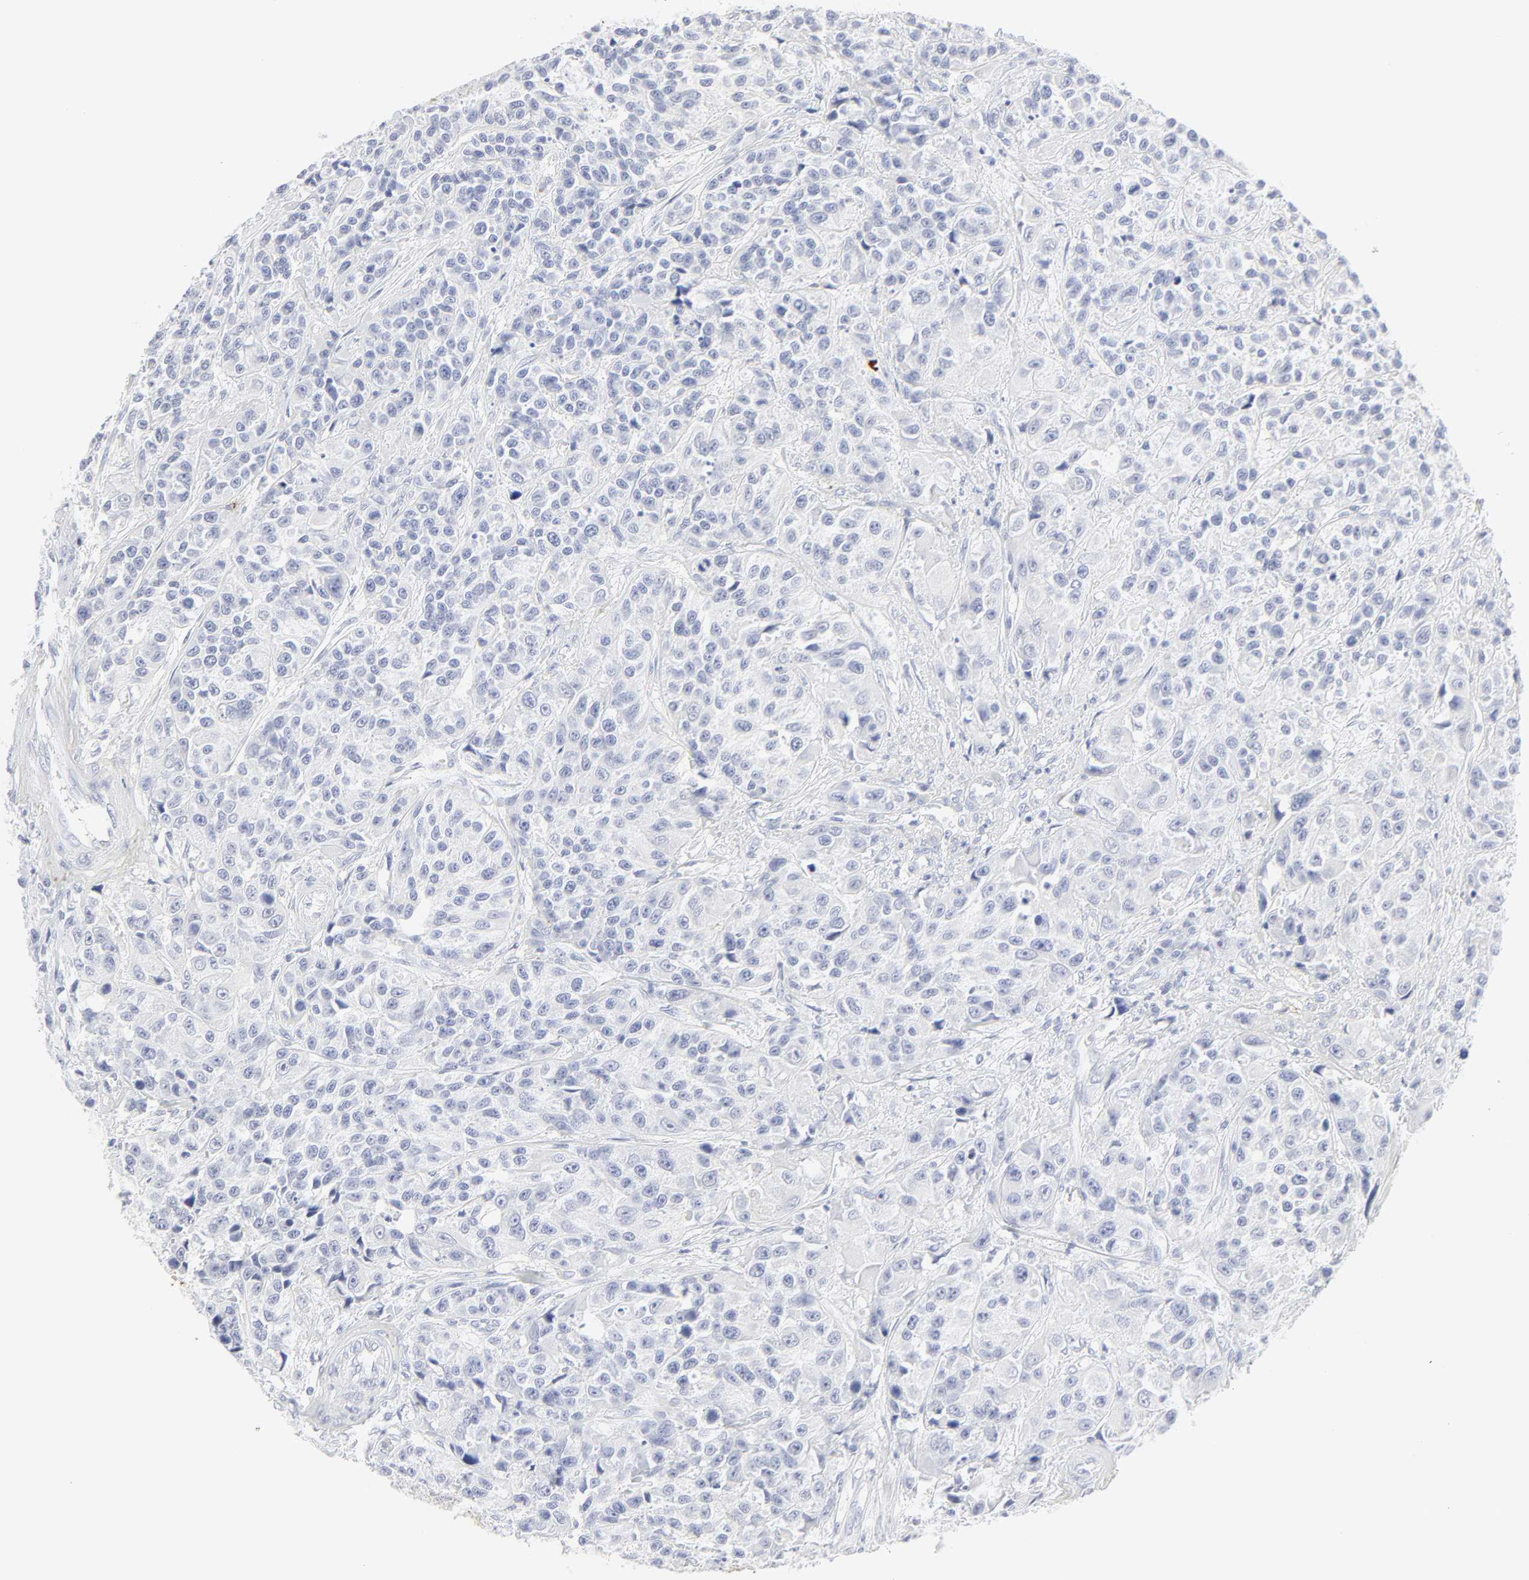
{"staining": {"intensity": "negative", "quantity": "none", "location": "none"}, "tissue": "urothelial cancer", "cell_type": "Tumor cells", "image_type": "cancer", "snomed": [{"axis": "morphology", "description": "Urothelial carcinoma, High grade"}, {"axis": "topography", "description": "Urinary bladder"}], "caption": "This histopathology image is of urothelial cancer stained with immunohistochemistry to label a protein in brown with the nuclei are counter-stained blue. There is no staining in tumor cells.", "gene": "CCR7", "patient": {"sex": "female", "age": 81}}